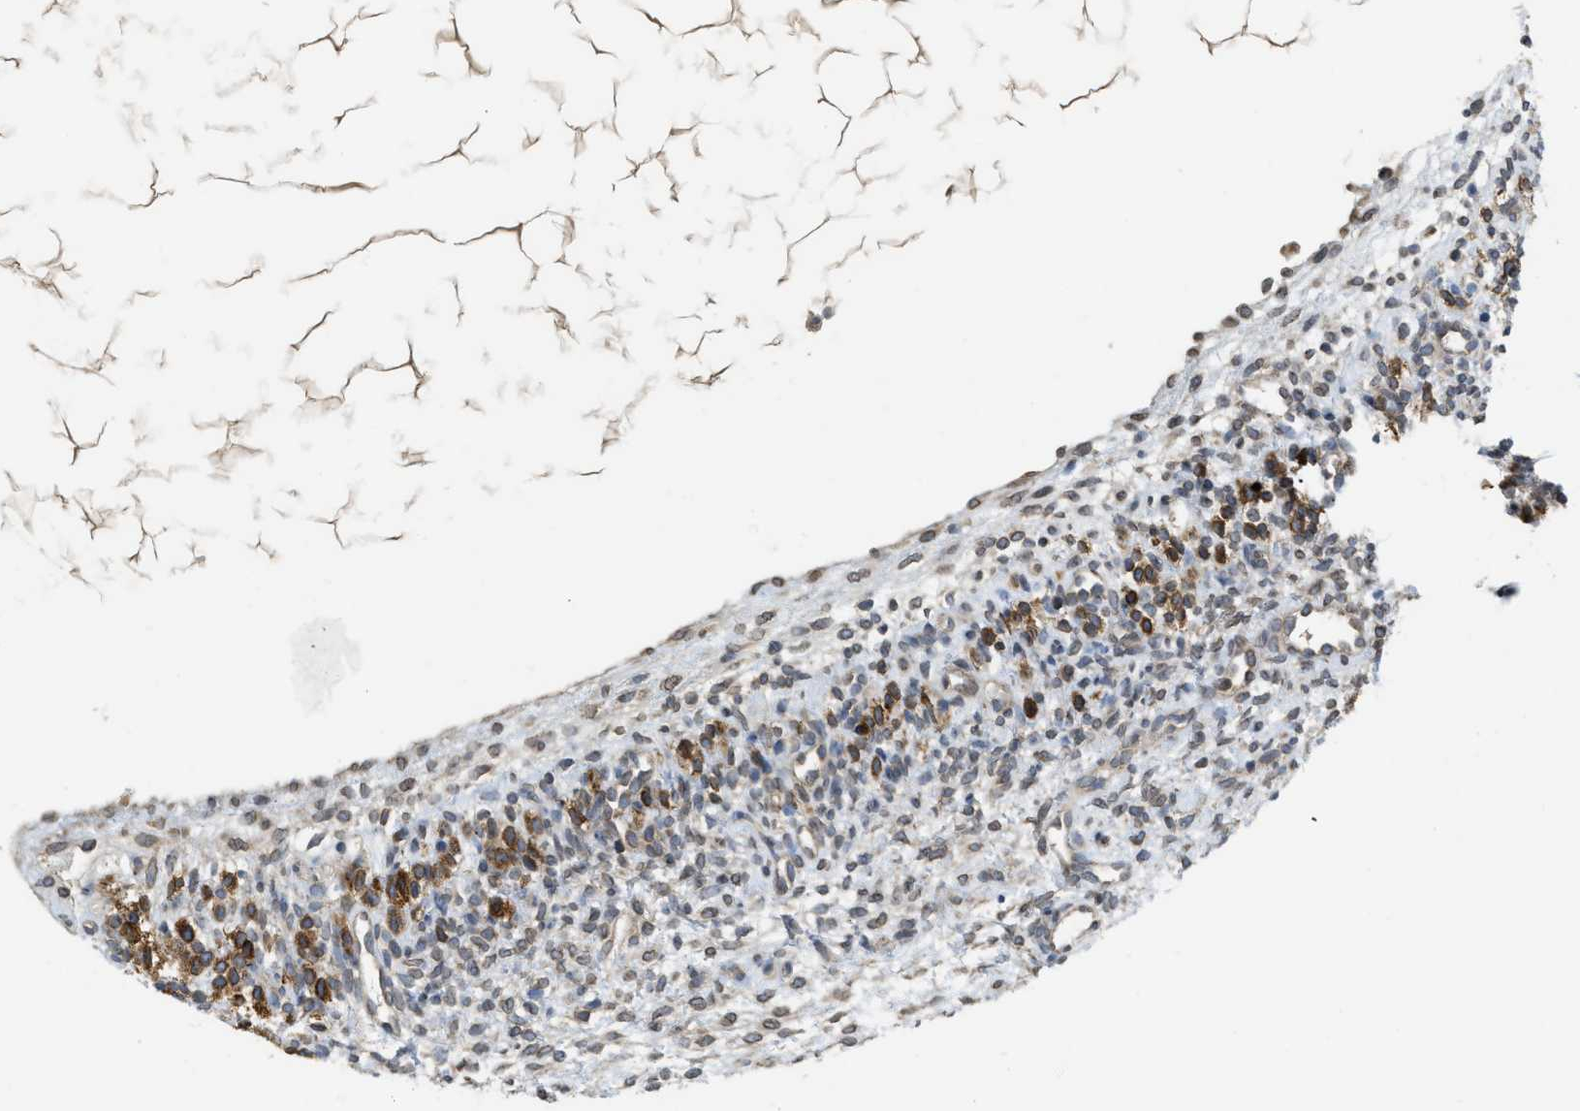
{"staining": {"intensity": "moderate", "quantity": "<25%", "location": "cytoplasmic/membranous"}, "tissue": "ovary", "cell_type": "Ovarian stroma cells", "image_type": "normal", "snomed": [{"axis": "morphology", "description": "Normal tissue, NOS"}, {"axis": "morphology", "description": "Cyst, NOS"}, {"axis": "topography", "description": "Ovary"}], "caption": "Immunohistochemistry (IHC) (DAB (3,3'-diaminobenzidine)) staining of normal ovary exhibits moderate cytoplasmic/membranous protein positivity in about <25% of ovarian stroma cells.", "gene": "EIF2AK3", "patient": {"sex": "female", "age": 18}}